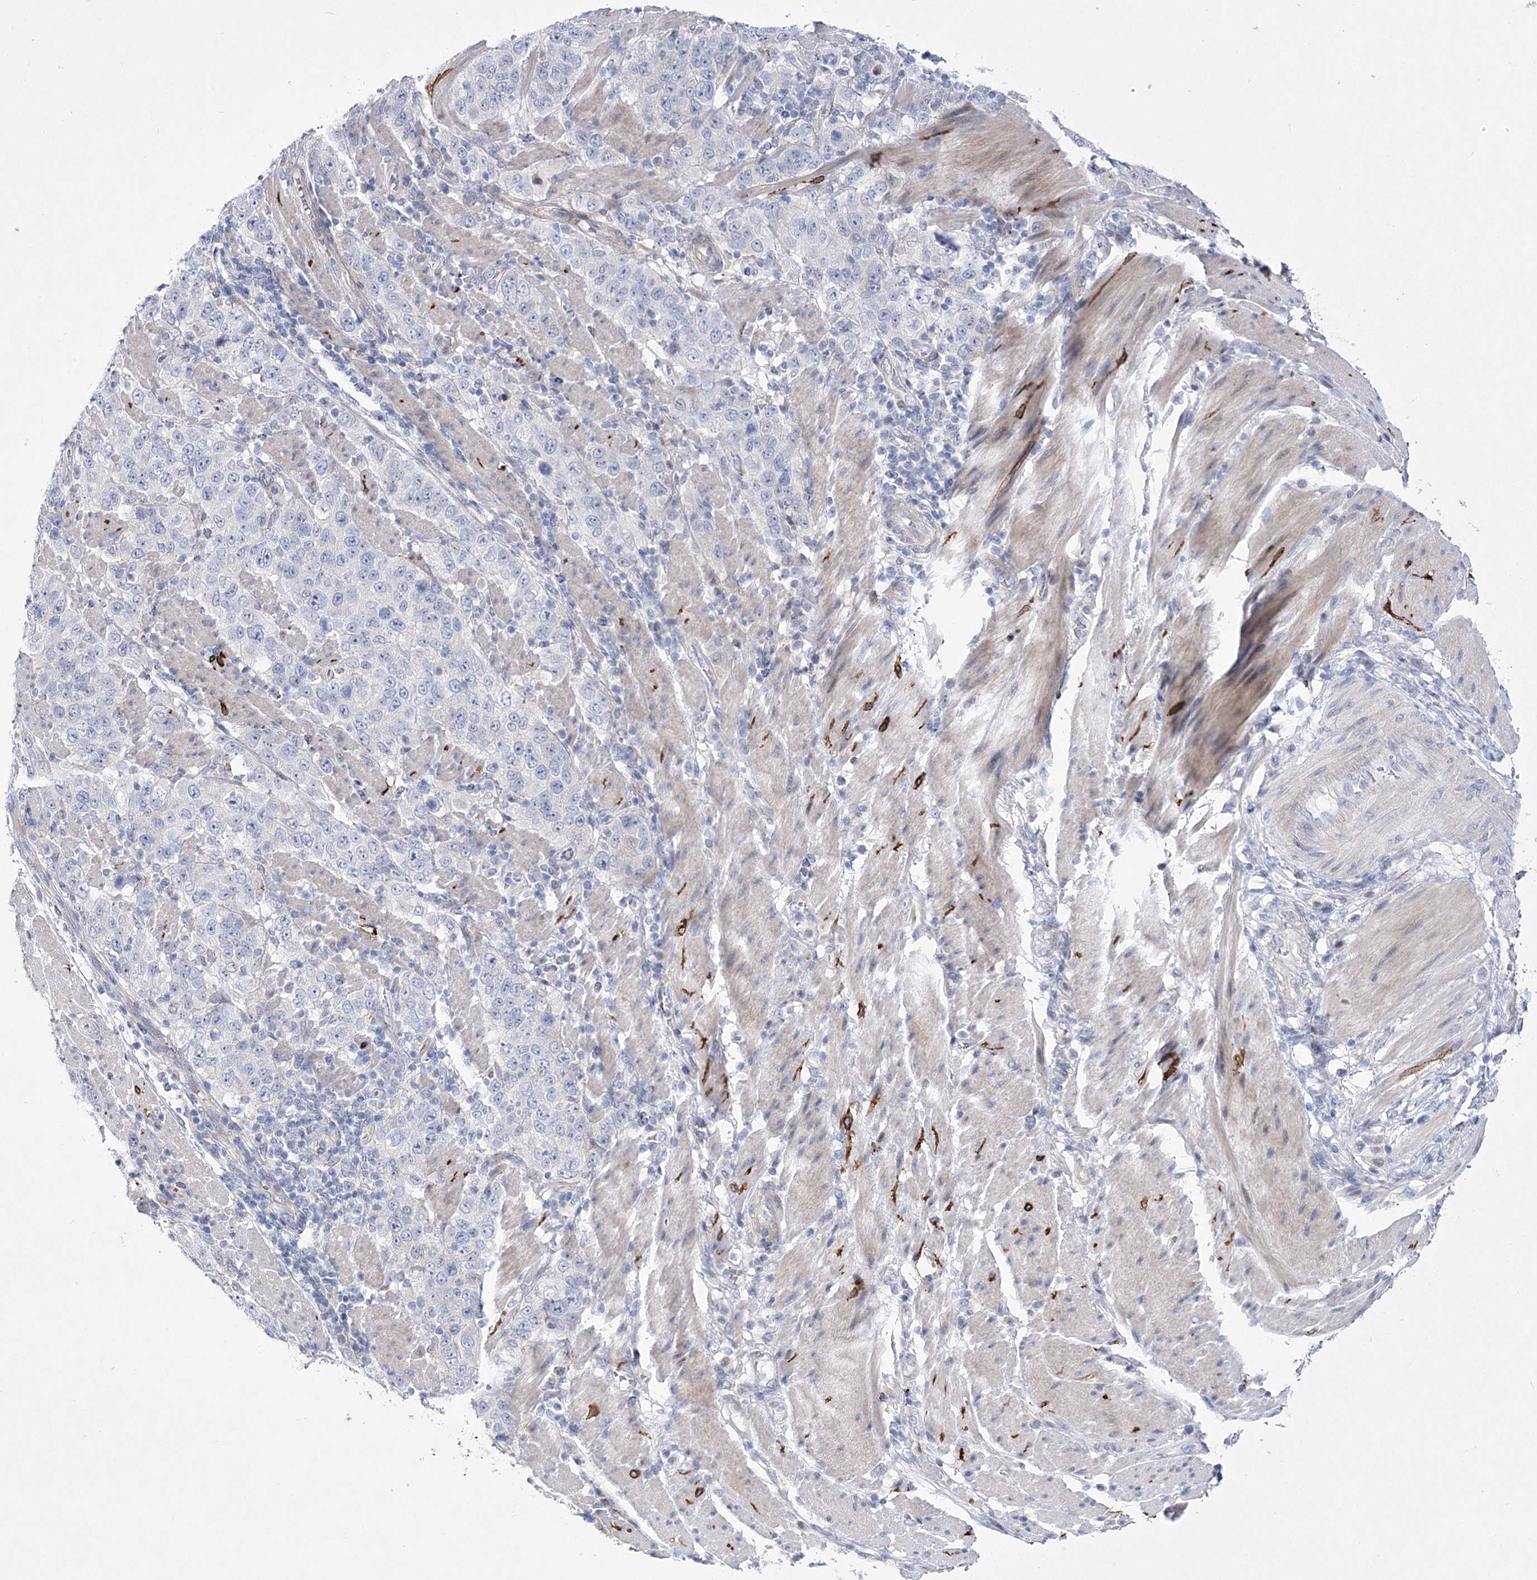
{"staining": {"intensity": "negative", "quantity": "none", "location": "none"}, "tissue": "stomach cancer", "cell_type": "Tumor cells", "image_type": "cancer", "snomed": [{"axis": "morphology", "description": "Adenocarcinoma, NOS"}, {"axis": "topography", "description": "Stomach"}], "caption": "DAB (3,3'-diaminobenzidine) immunohistochemical staining of adenocarcinoma (stomach) shows no significant staining in tumor cells.", "gene": "ANO1", "patient": {"sex": "male", "age": 48}}